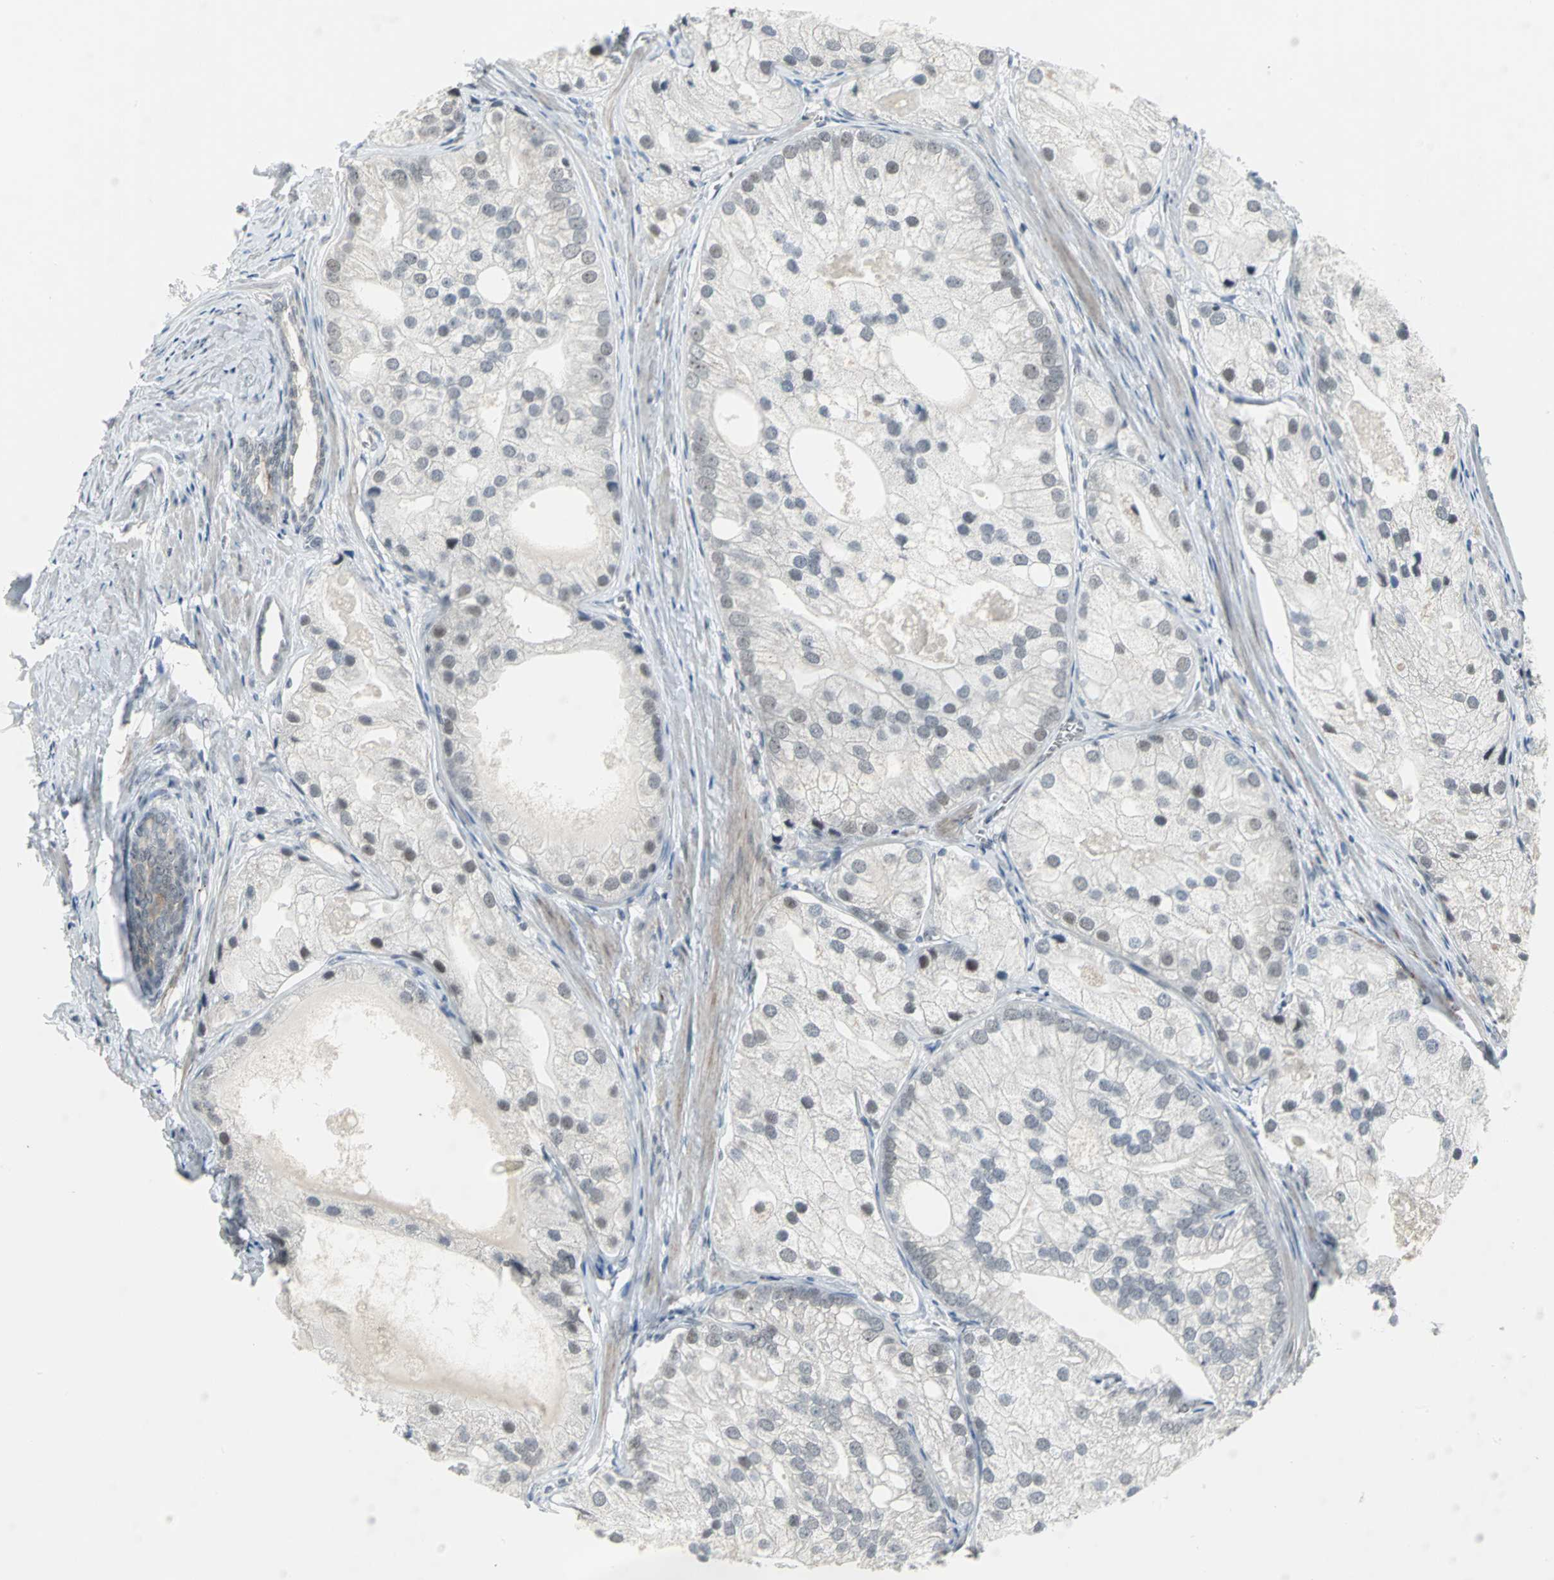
{"staining": {"intensity": "weak", "quantity": ">75%", "location": "nuclear"}, "tissue": "prostate cancer", "cell_type": "Tumor cells", "image_type": "cancer", "snomed": [{"axis": "morphology", "description": "Adenocarcinoma, Low grade"}, {"axis": "topography", "description": "Prostate"}], "caption": "Brown immunohistochemical staining in prostate low-grade adenocarcinoma shows weak nuclear expression in approximately >75% of tumor cells.", "gene": "GLI3", "patient": {"sex": "male", "age": 69}}